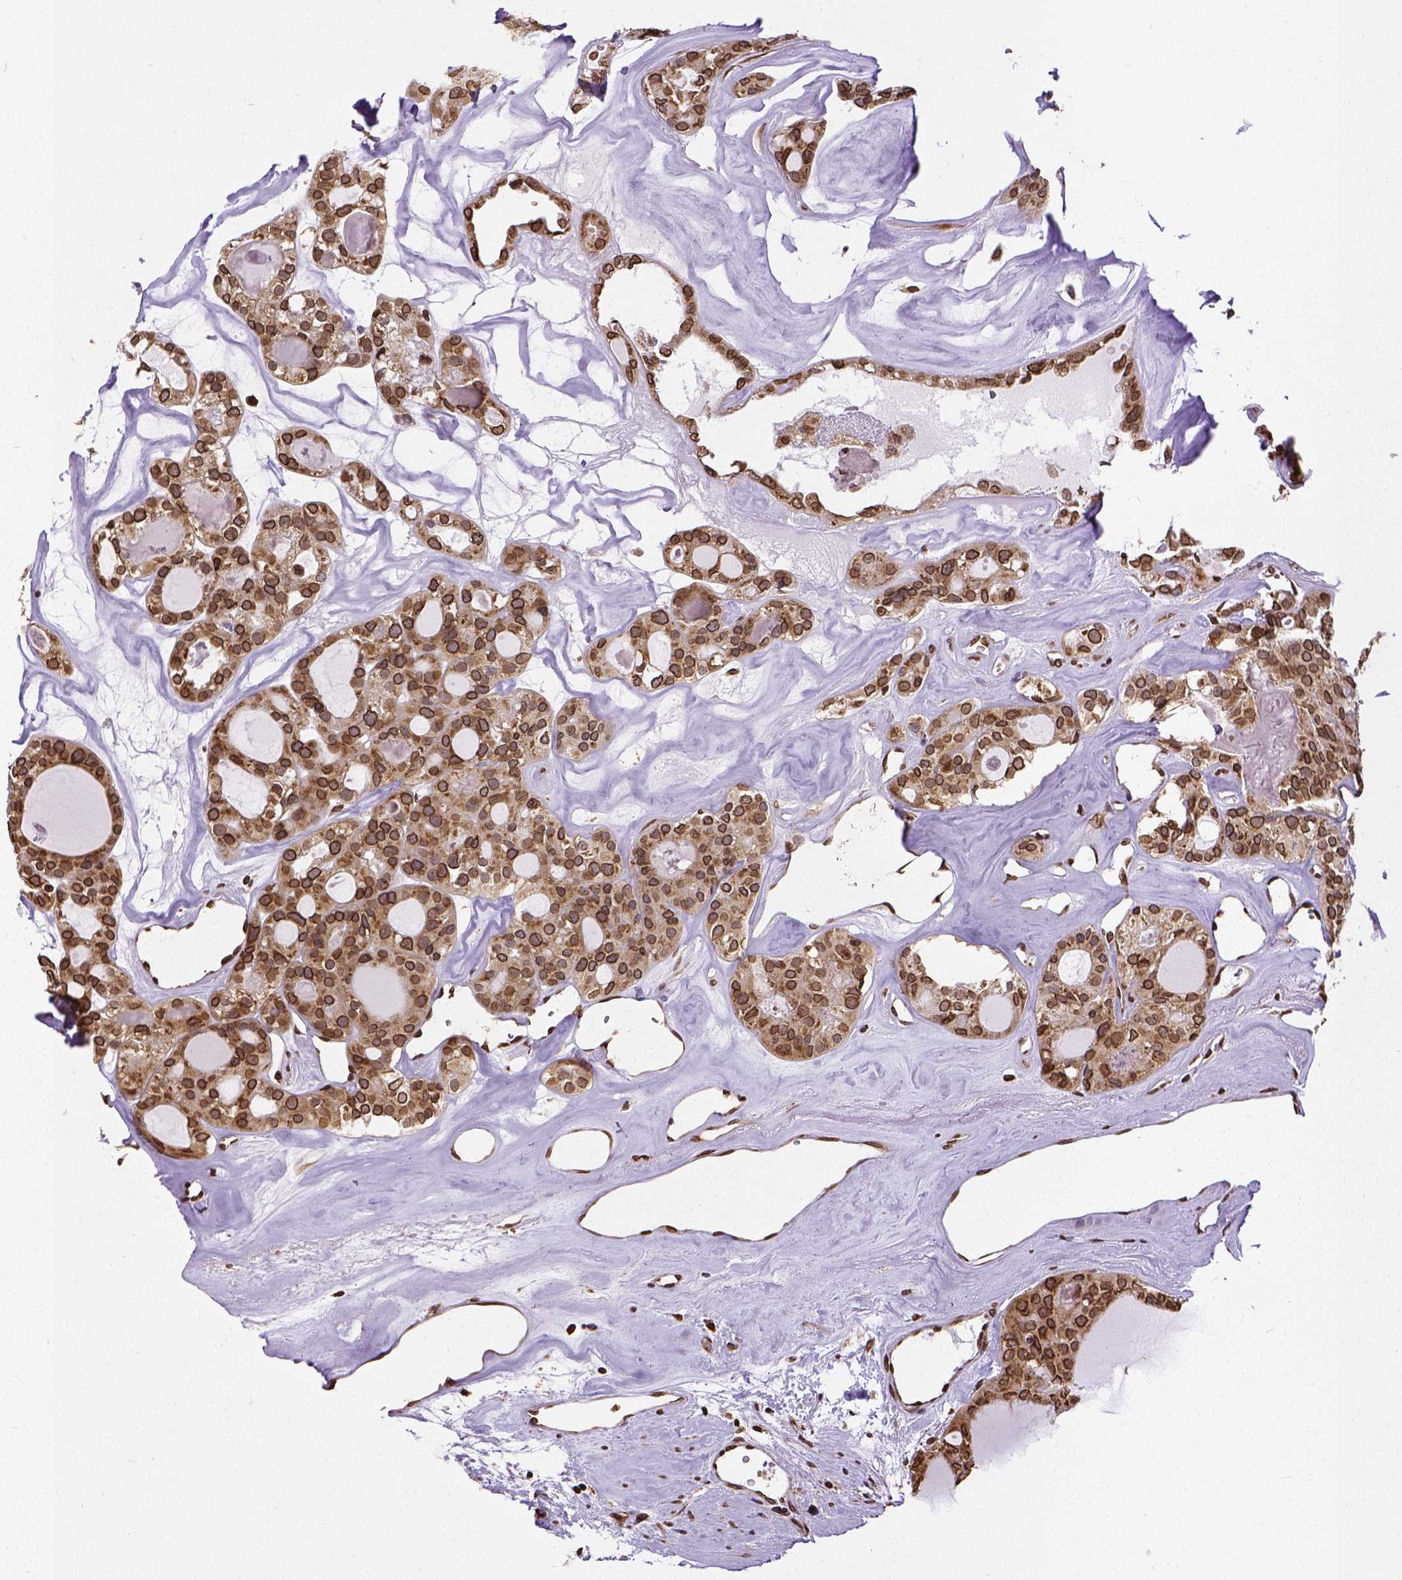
{"staining": {"intensity": "moderate", "quantity": ">75%", "location": "cytoplasmic/membranous,nuclear"}, "tissue": "thyroid cancer", "cell_type": "Tumor cells", "image_type": "cancer", "snomed": [{"axis": "morphology", "description": "Follicular adenoma carcinoma, NOS"}, {"axis": "topography", "description": "Thyroid gland"}], "caption": "Brown immunohistochemical staining in thyroid cancer reveals moderate cytoplasmic/membranous and nuclear positivity in about >75% of tumor cells. The staining was performed using DAB (3,3'-diaminobenzidine) to visualize the protein expression in brown, while the nuclei were stained in blue with hematoxylin (Magnification: 20x).", "gene": "MTDH", "patient": {"sex": "male", "age": 75}}